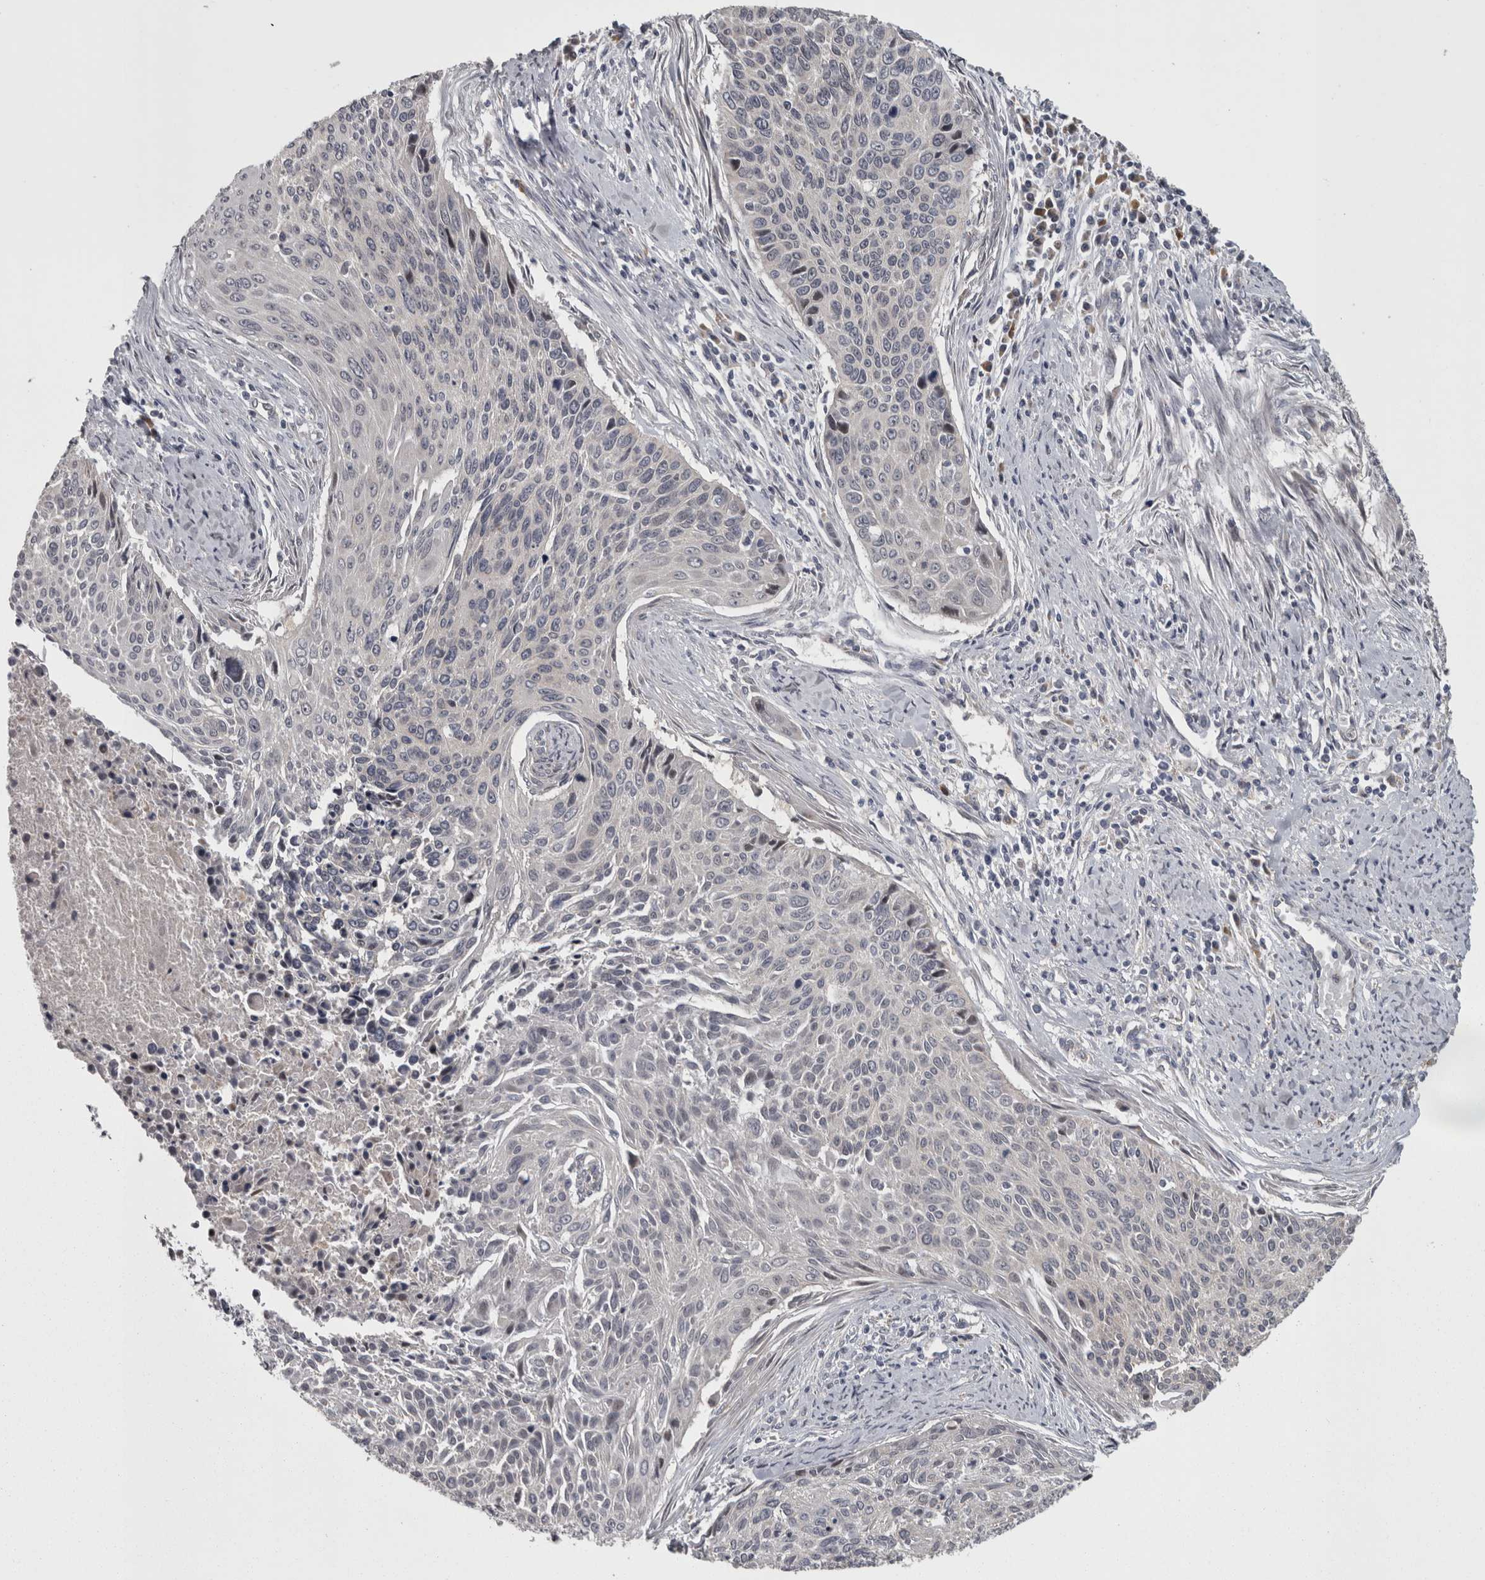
{"staining": {"intensity": "negative", "quantity": "none", "location": "none"}, "tissue": "cervical cancer", "cell_type": "Tumor cells", "image_type": "cancer", "snomed": [{"axis": "morphology", "description": "Squamous cell carcinoma, NOS"}, {"axis": "topography", "description": "Cervix"}], "caption": "Image shows no protein expression in tumor cells of cervical squamous cell carcinoma tissue.", "gene": "DBT", "patient": {"sex": "female", "age": 55}}